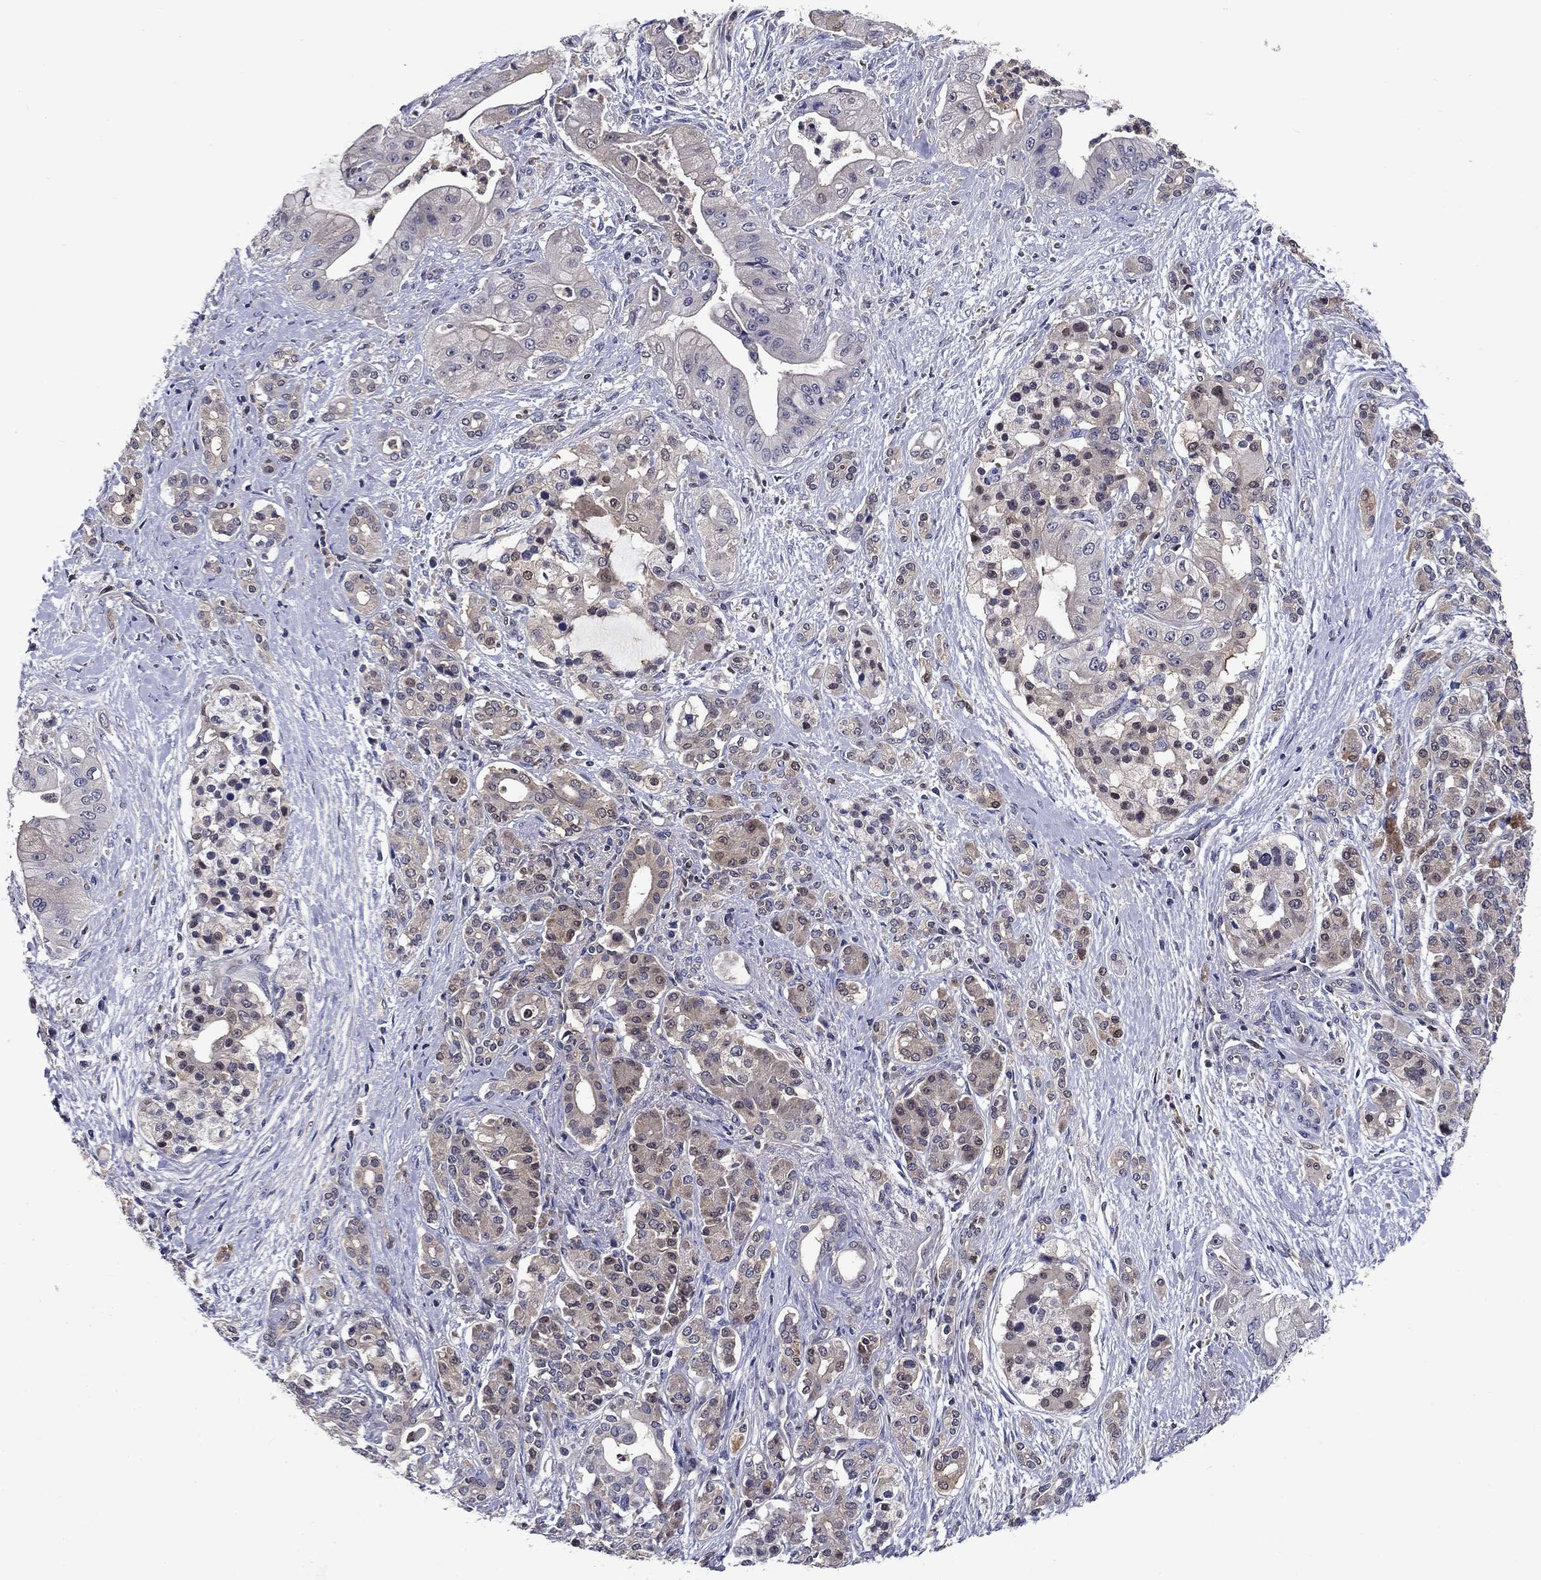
{"staining": {"intensity": "weak", "quantity": "<25%", "location": "cytoplasmic/membranous"}, "tissue": "pancreatic cancer", "cell_type": "Tumor cells", "image_type": "cancer", "snomed": [{"axis": "morphology", "description": "Normal tissue, NOS"}, {"axis": "morphology", "description": "Inflammation, NOS"}, {"axis": "morphology", "description": "Adenocarcinoma, NOS"}, {"axis": "topography", "description": "Pancreas"}], "caption": "Tumor cells show no significant expression in pancreatic cancer (adenocarcinoma).", "gene": "GLTP", "patient": {"sex": "male", "age": 57}}